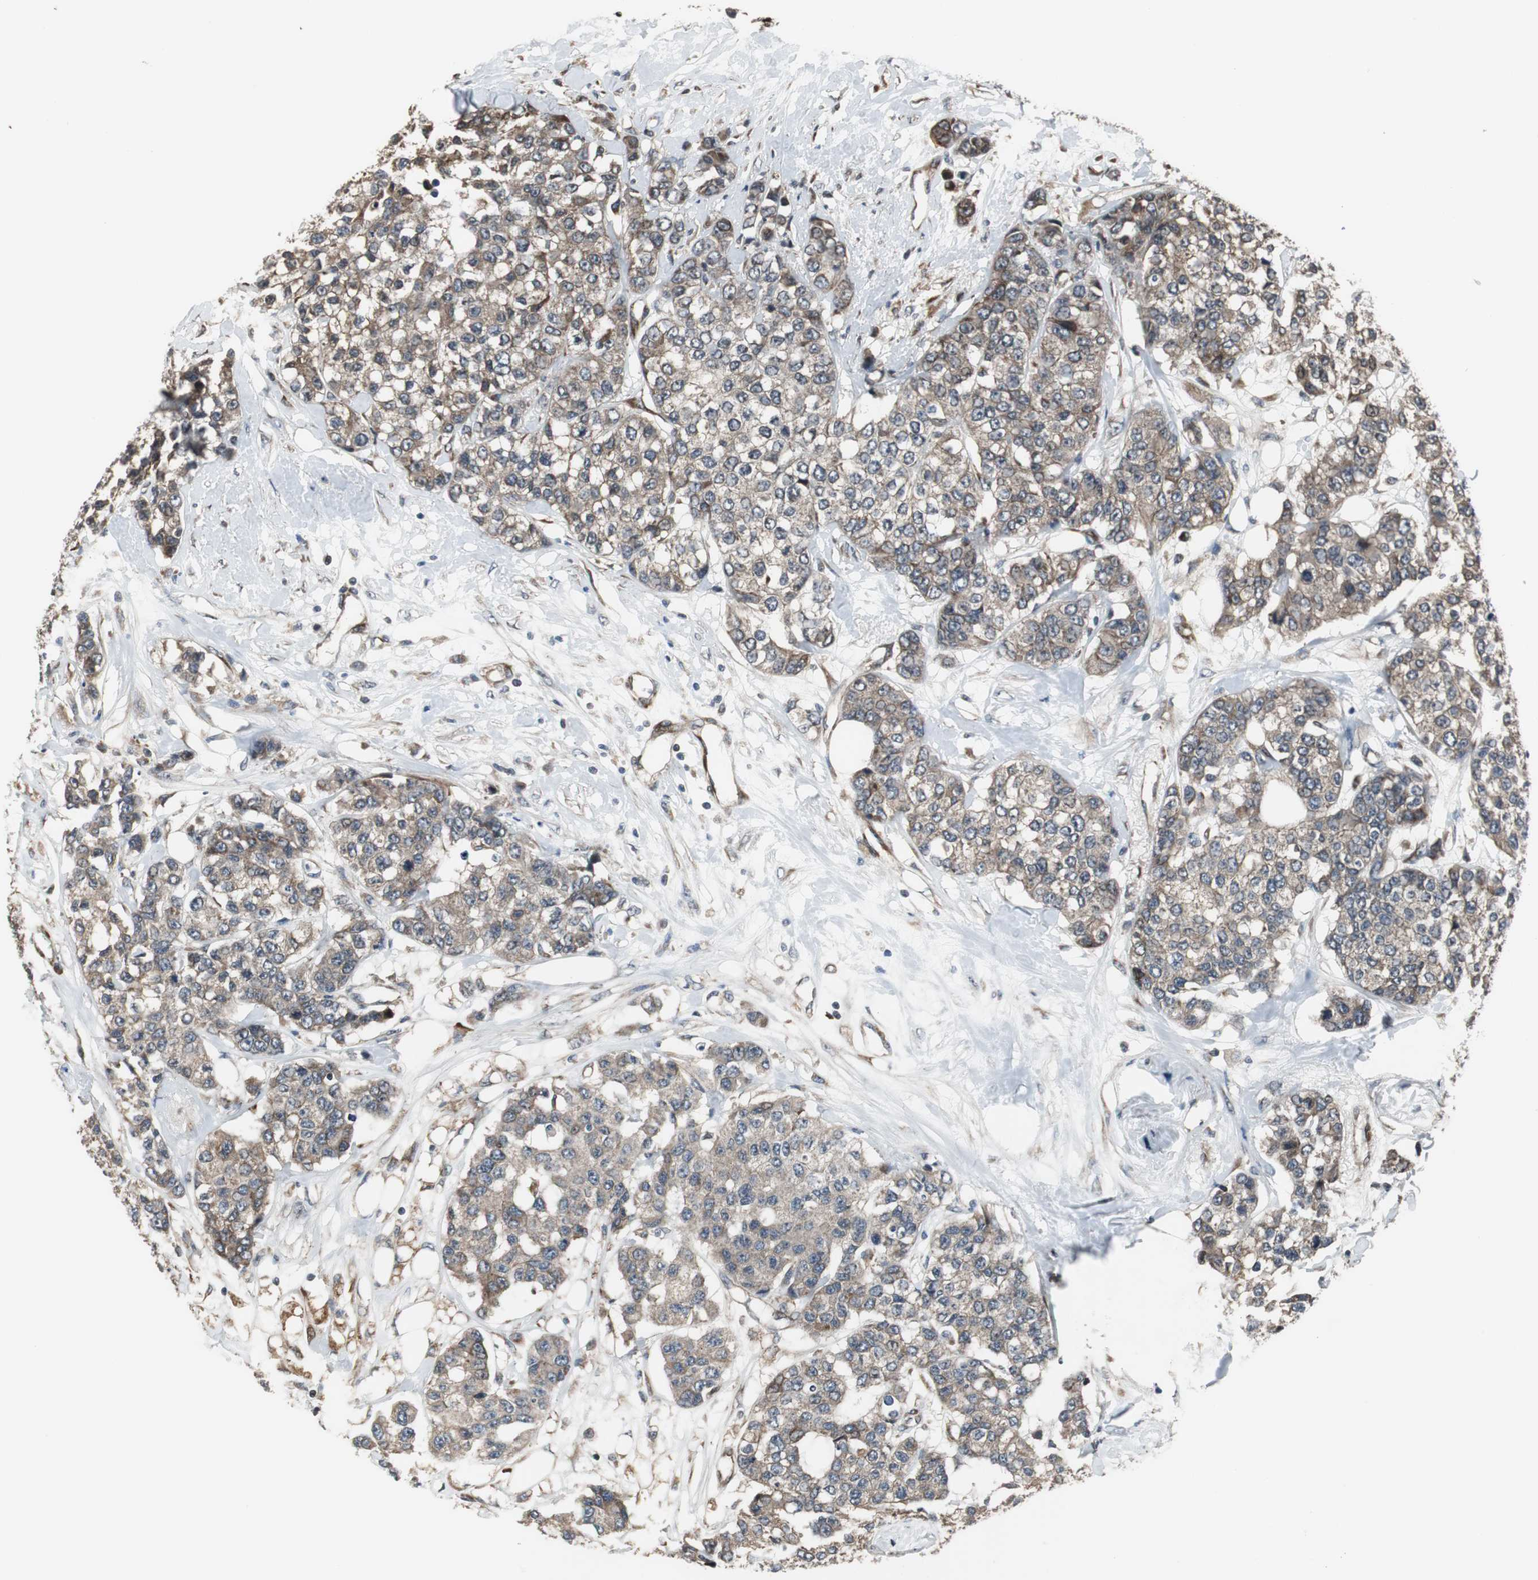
{"staining": {"intensity": "moderate", "quantity": ">75%", "location": "cytoplasmic/membranous"}, "tissue": "breast cancer", "cell_type": "Tumor cells", "image_type": "cancer", "snomed": [{"axis": "morphology", "description": "Duct carcinoma"}, {"axis": "topography", "description": "Breast"}], "caption": "There is medium levels of moderate cytoplasmic/membranous positivity in tumor cells of breast cancer, as demonstrated by immunohistochemical staining (brown color).", "gene": "CHP1", "patient": {"sex": "female", "age": 51}}